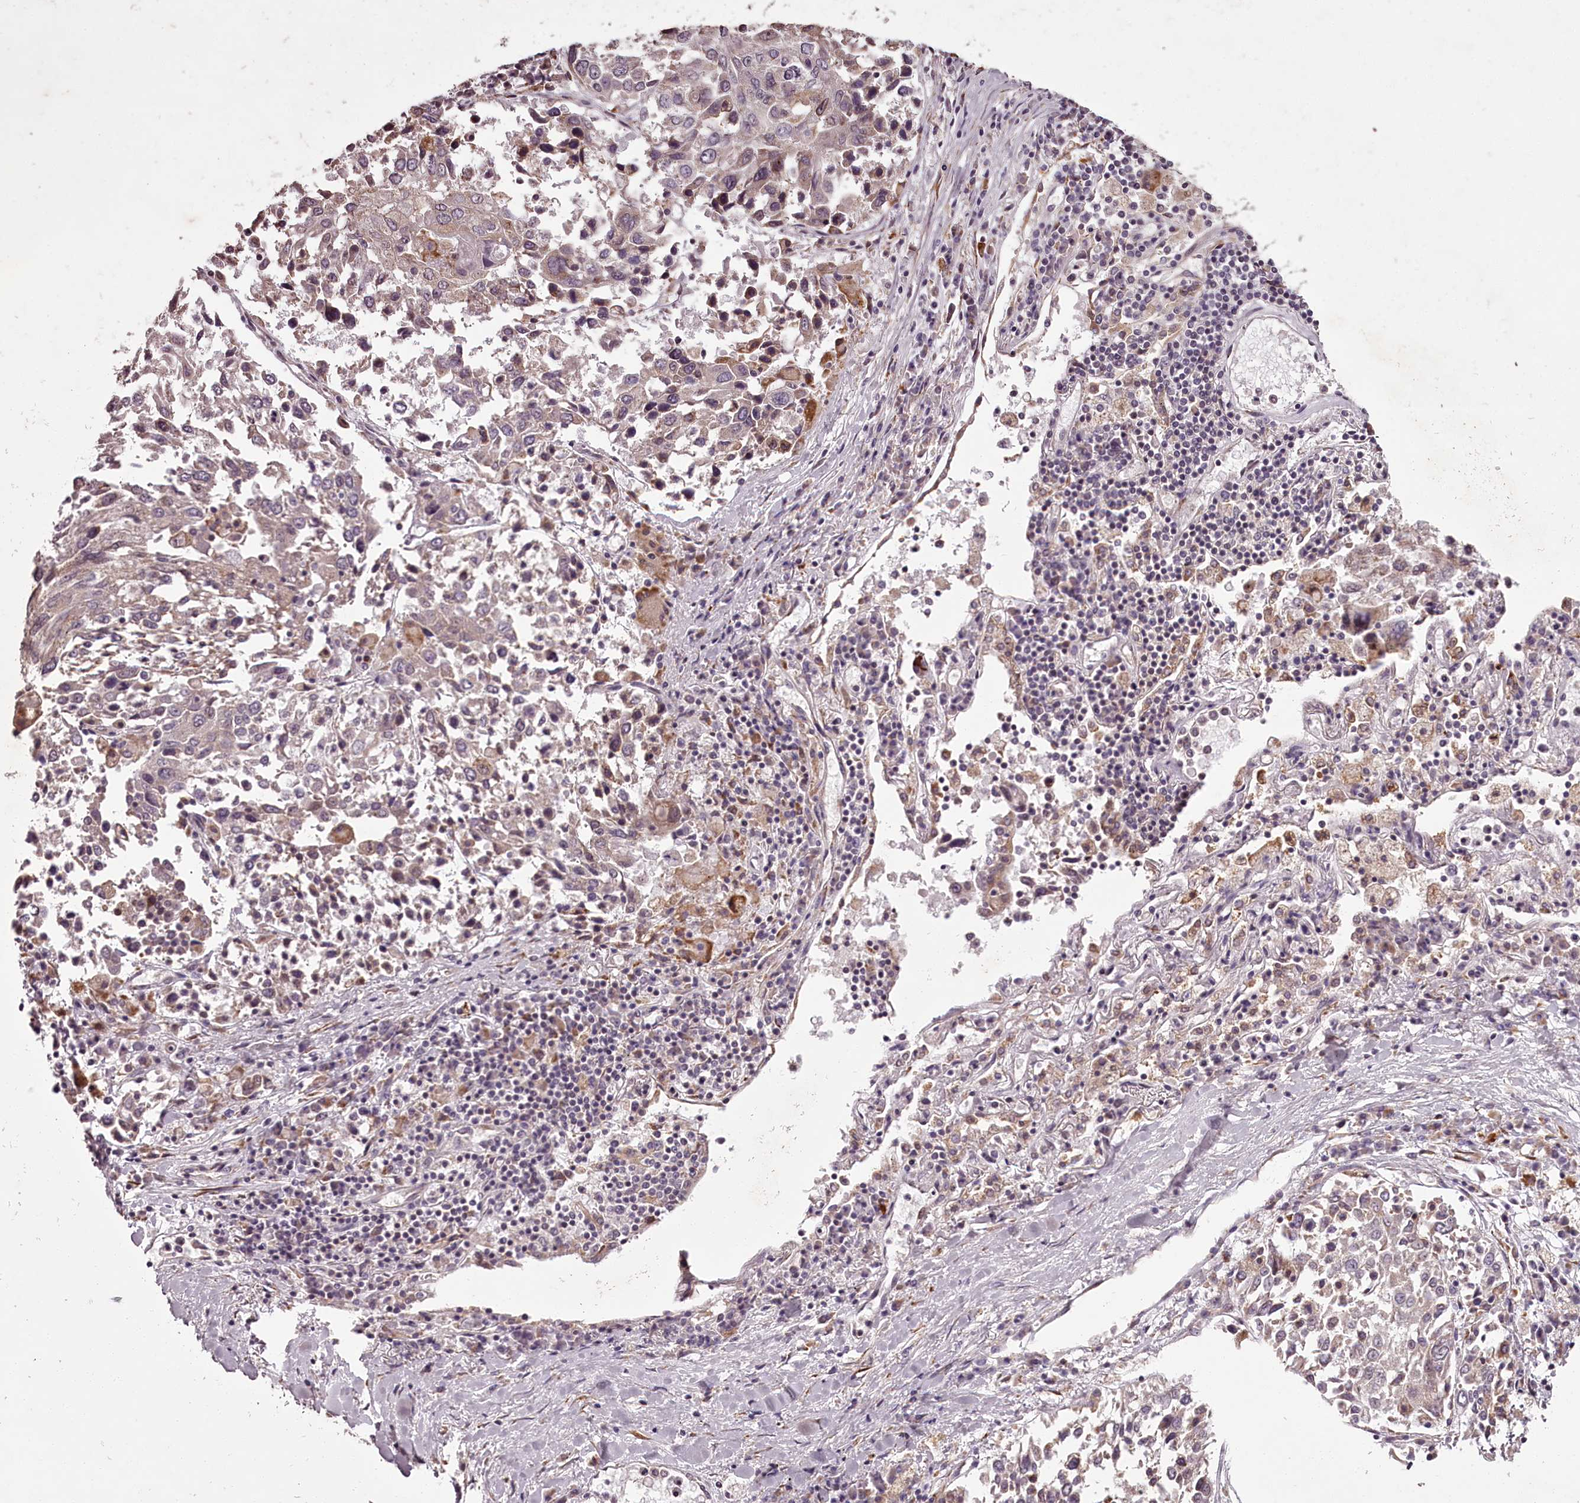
{"staining": {"intensity": "weak", "quantity": "<25%", "location": "cytoplasmic/membranous,nuclear"}, "tissue": "lung cancer", "cell_type": "Tumor cells", "image_type": "cancer", "snomed": [{"axis": "morphology", "description": "Squamous cell carcinoma, NOS"}, {"axis": "topography", "description": "Lung"}], "caption": "Human lung cancer (squamous cell carcinoma) stained for a protein using immunohistochemistry (IHC) reveals no positivity in tumor cells.", "gene": "CCDC92", "patient": {"sex": "male", "age": 65}}